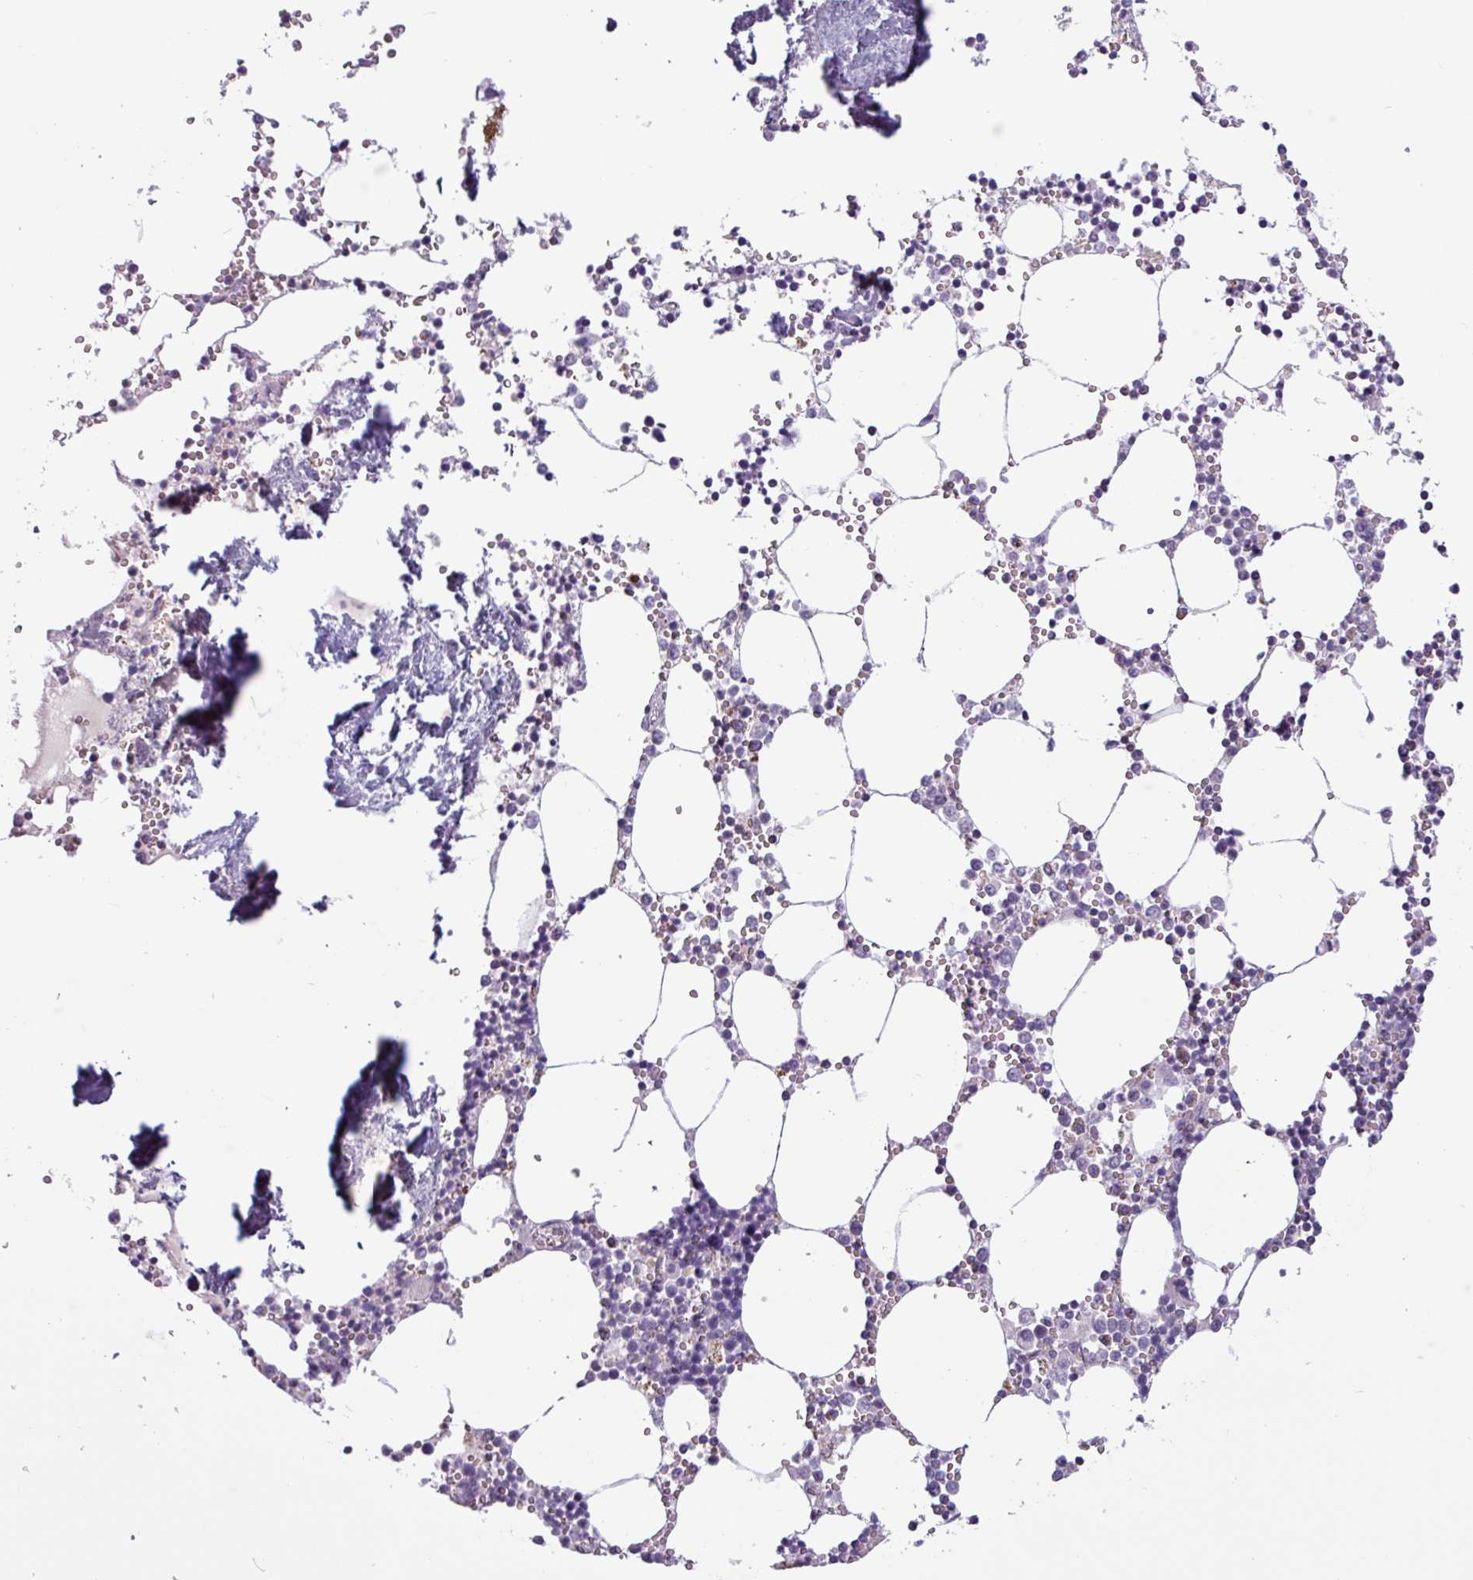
{"staining": {"intensity": "negative", "quantity": "none", "location": "none"}, "tissue": "bone marrow", "cell_type": "Hematopoietic cells", "image_type": "normal", "snomed": [{"axis": "morphology", "description": "Normal tissue, NOS"}, {"axis": "topography", "description": "Bone marrow"}], "caption": "The immunohistochemistry (IHC) image has no significant expression in hematopoietic cells of bone marrow.", "gene": "CAMK1", "patient": {"sex": "male", "age": 54}}